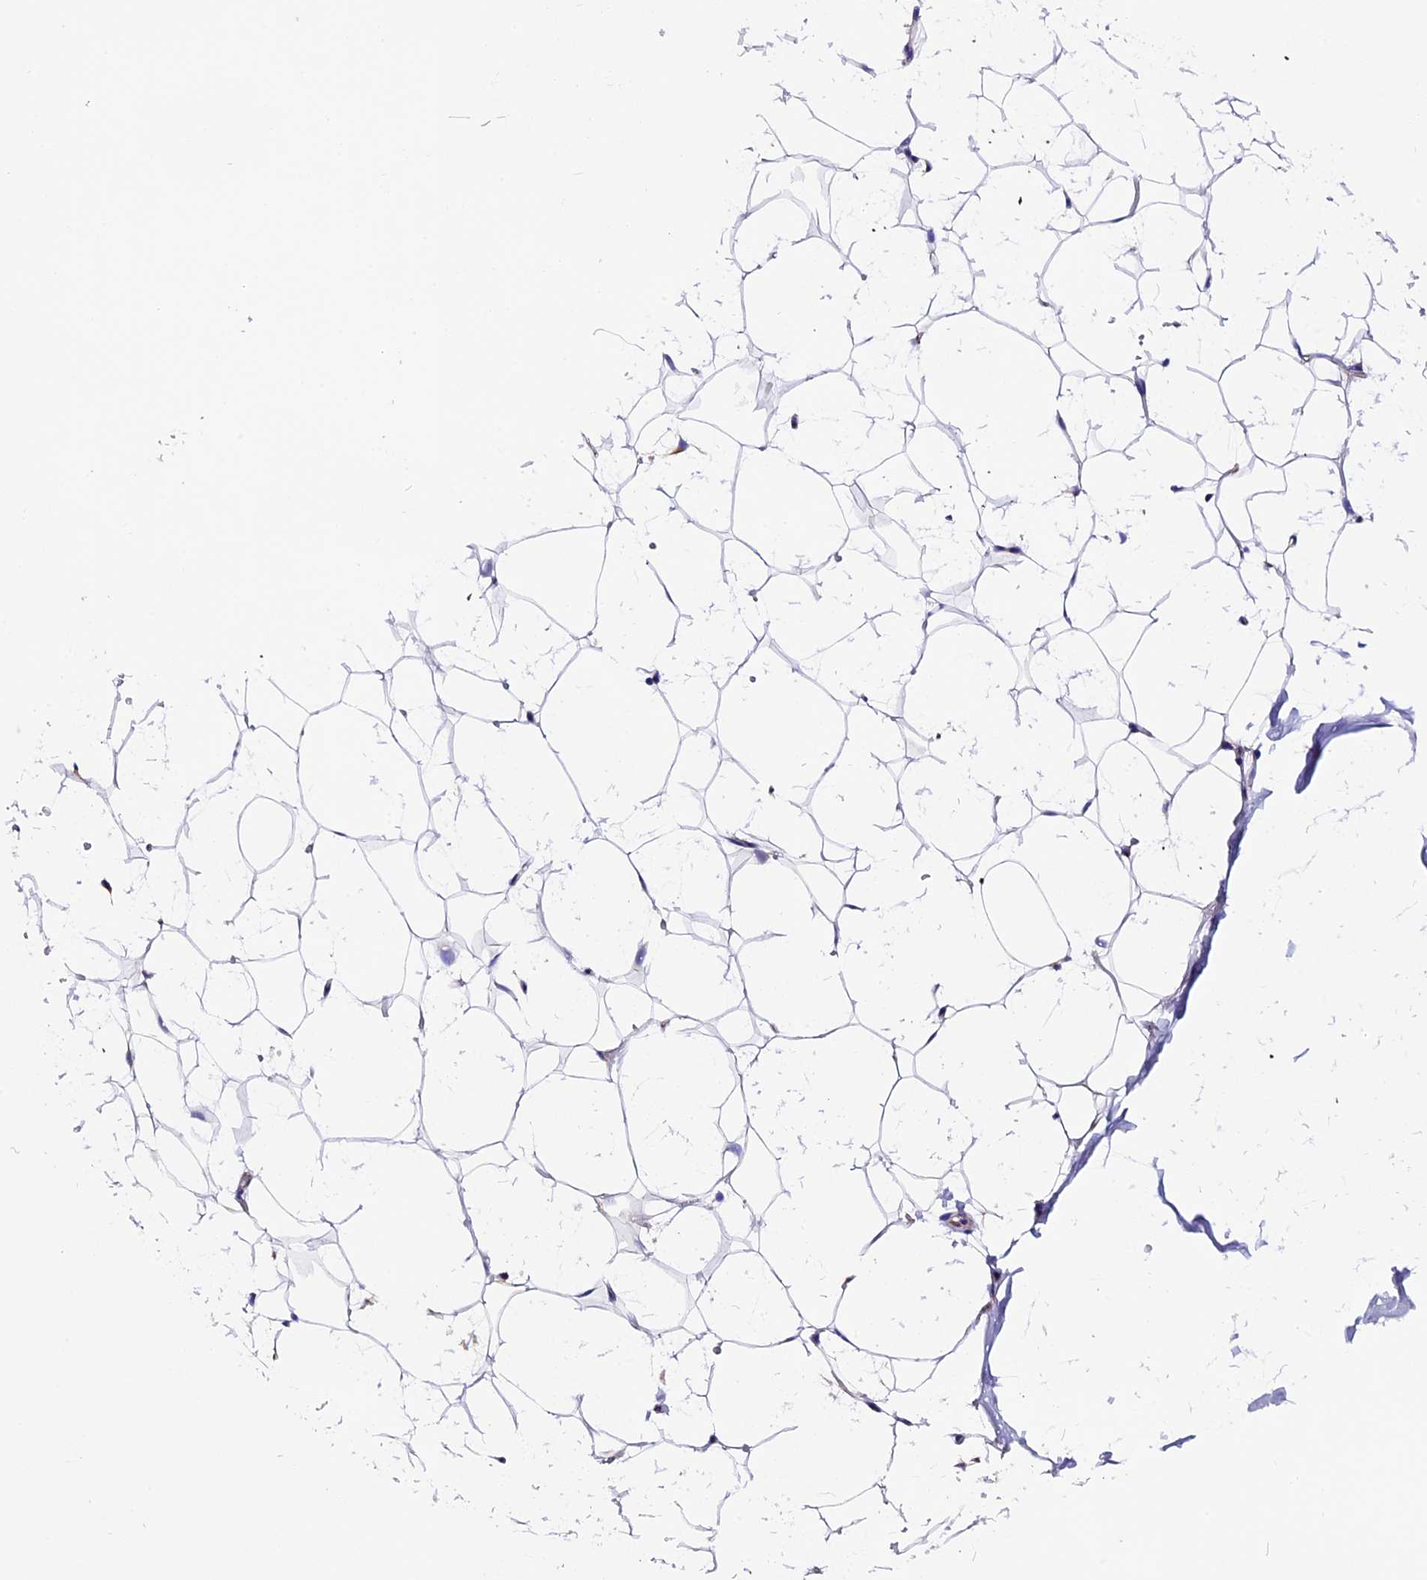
{"staining": {"intensity": "weak", "quantity": "<25%", "location": "cytoplasmic/membranous"}, "tissue": "adipose tissue", "cell_type": "Adipocytes", "image_type": "normal", "snomed": [{"axis": "morphology", "description": "Normal tissue, NOS"}, {"axis": "topography", "description": "Breast"}], "caption": "An immunohistochemistry (IHC) histopathology image of benign adipose tissue is shown. There is no staining in adipocytes of adipose tissue. Nuclei are stained in blue.", "gene": "COMTD1", "patient": {"sex": "female", "age": 26}}